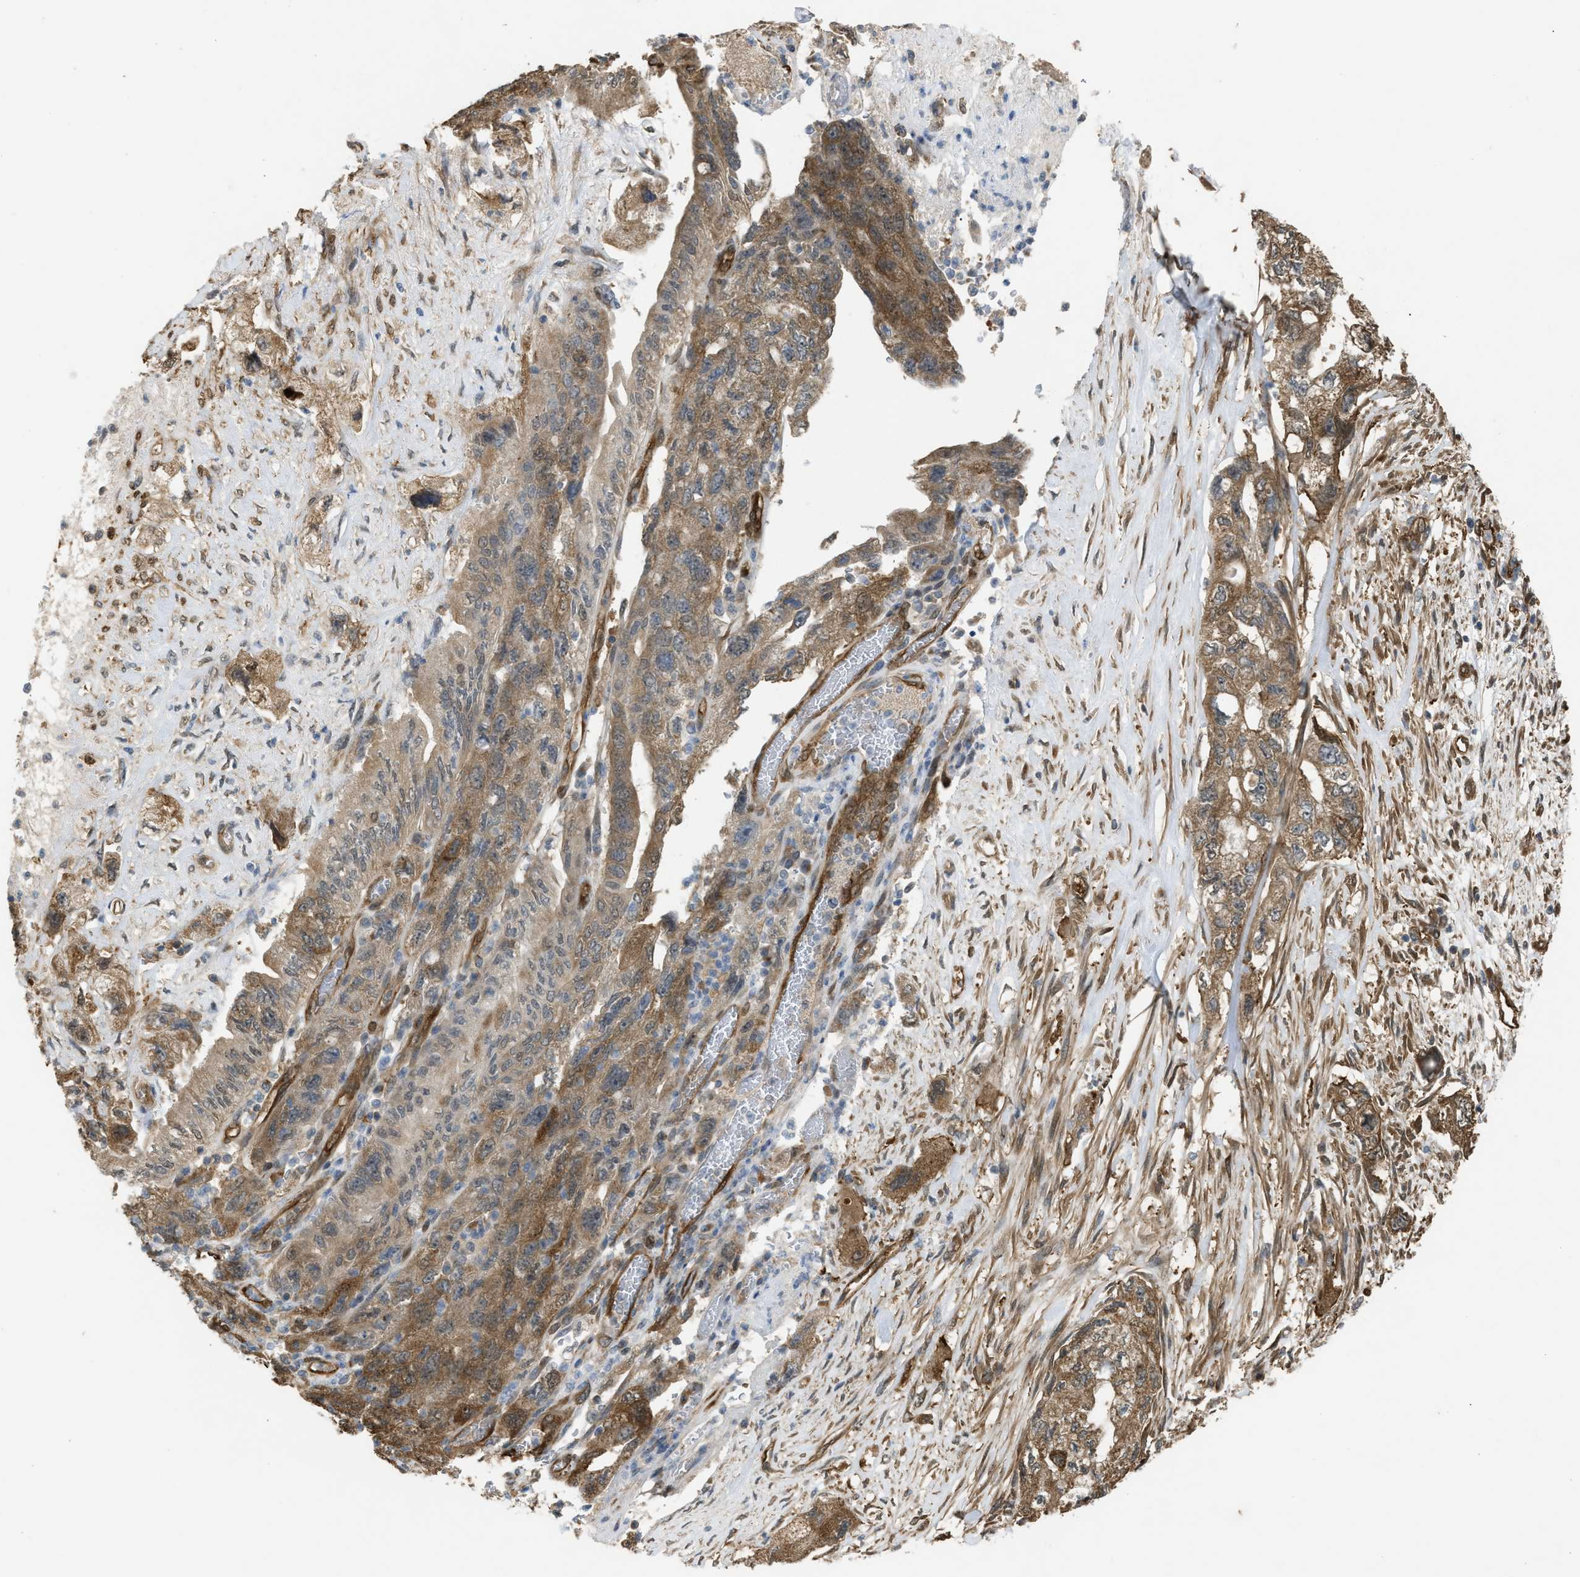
{"staining": {"intensity": "moderate", "quantity": ">75%", "location": "cytoplasmic/membranous"}, "tissue": "pancreatic cancer", "cell_type": "Tumor cells", "image_type": "cancer", "snomed": [{"axis": "morphology", "description": "Adenocarcinoma, NOS"}, {"axis": "topography", "description": "Pancreas"}], "caption": "Protein analysis of pancreatic cancer tissue shows moderate cytoplasmic/membranous staining in about >75% of tumor cells.", "gene": "BAG3", "patient": {"sex": "female", "age": 73}}